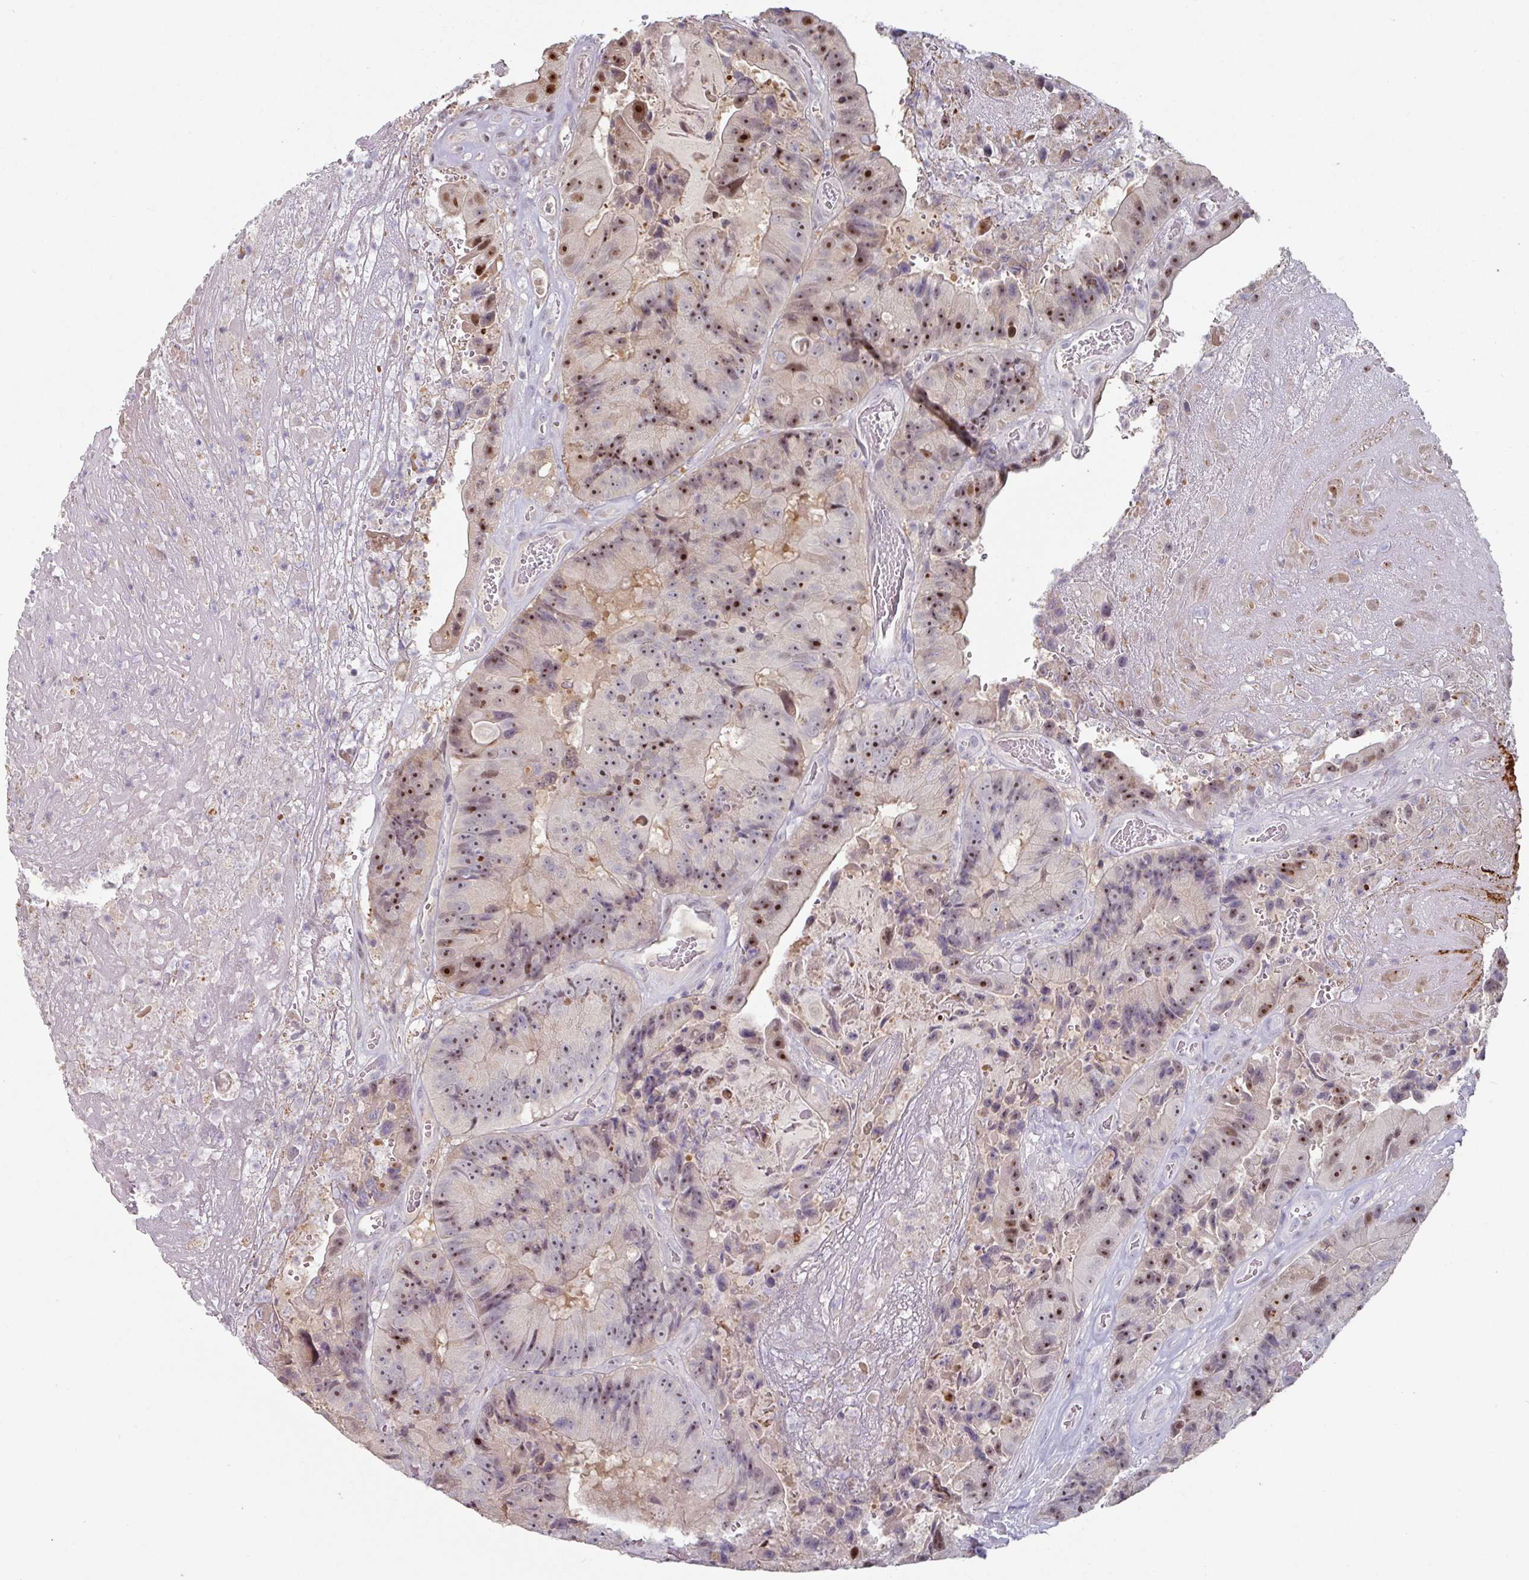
{"staining": {"intensity": "strong", "quantity": "25%-75%", "location": "nuclear"}, "tissue": "colorectal cancer", "cell_type": "Tumor cells", "image_type": "cancer", "snomed": [{"axis": "morphology", "description": "Adenocarcinoma, NOS"}, {"axis": "topography", "description": "Colon"}], "caption": "Immunohistochemical staining of colorectal cancer reveals high levels of strong nuclear protein staining in about 25%-75% of tumor cells.", "gene": "ZBTB6", "patient": {"sex": "female", "age": 86}}